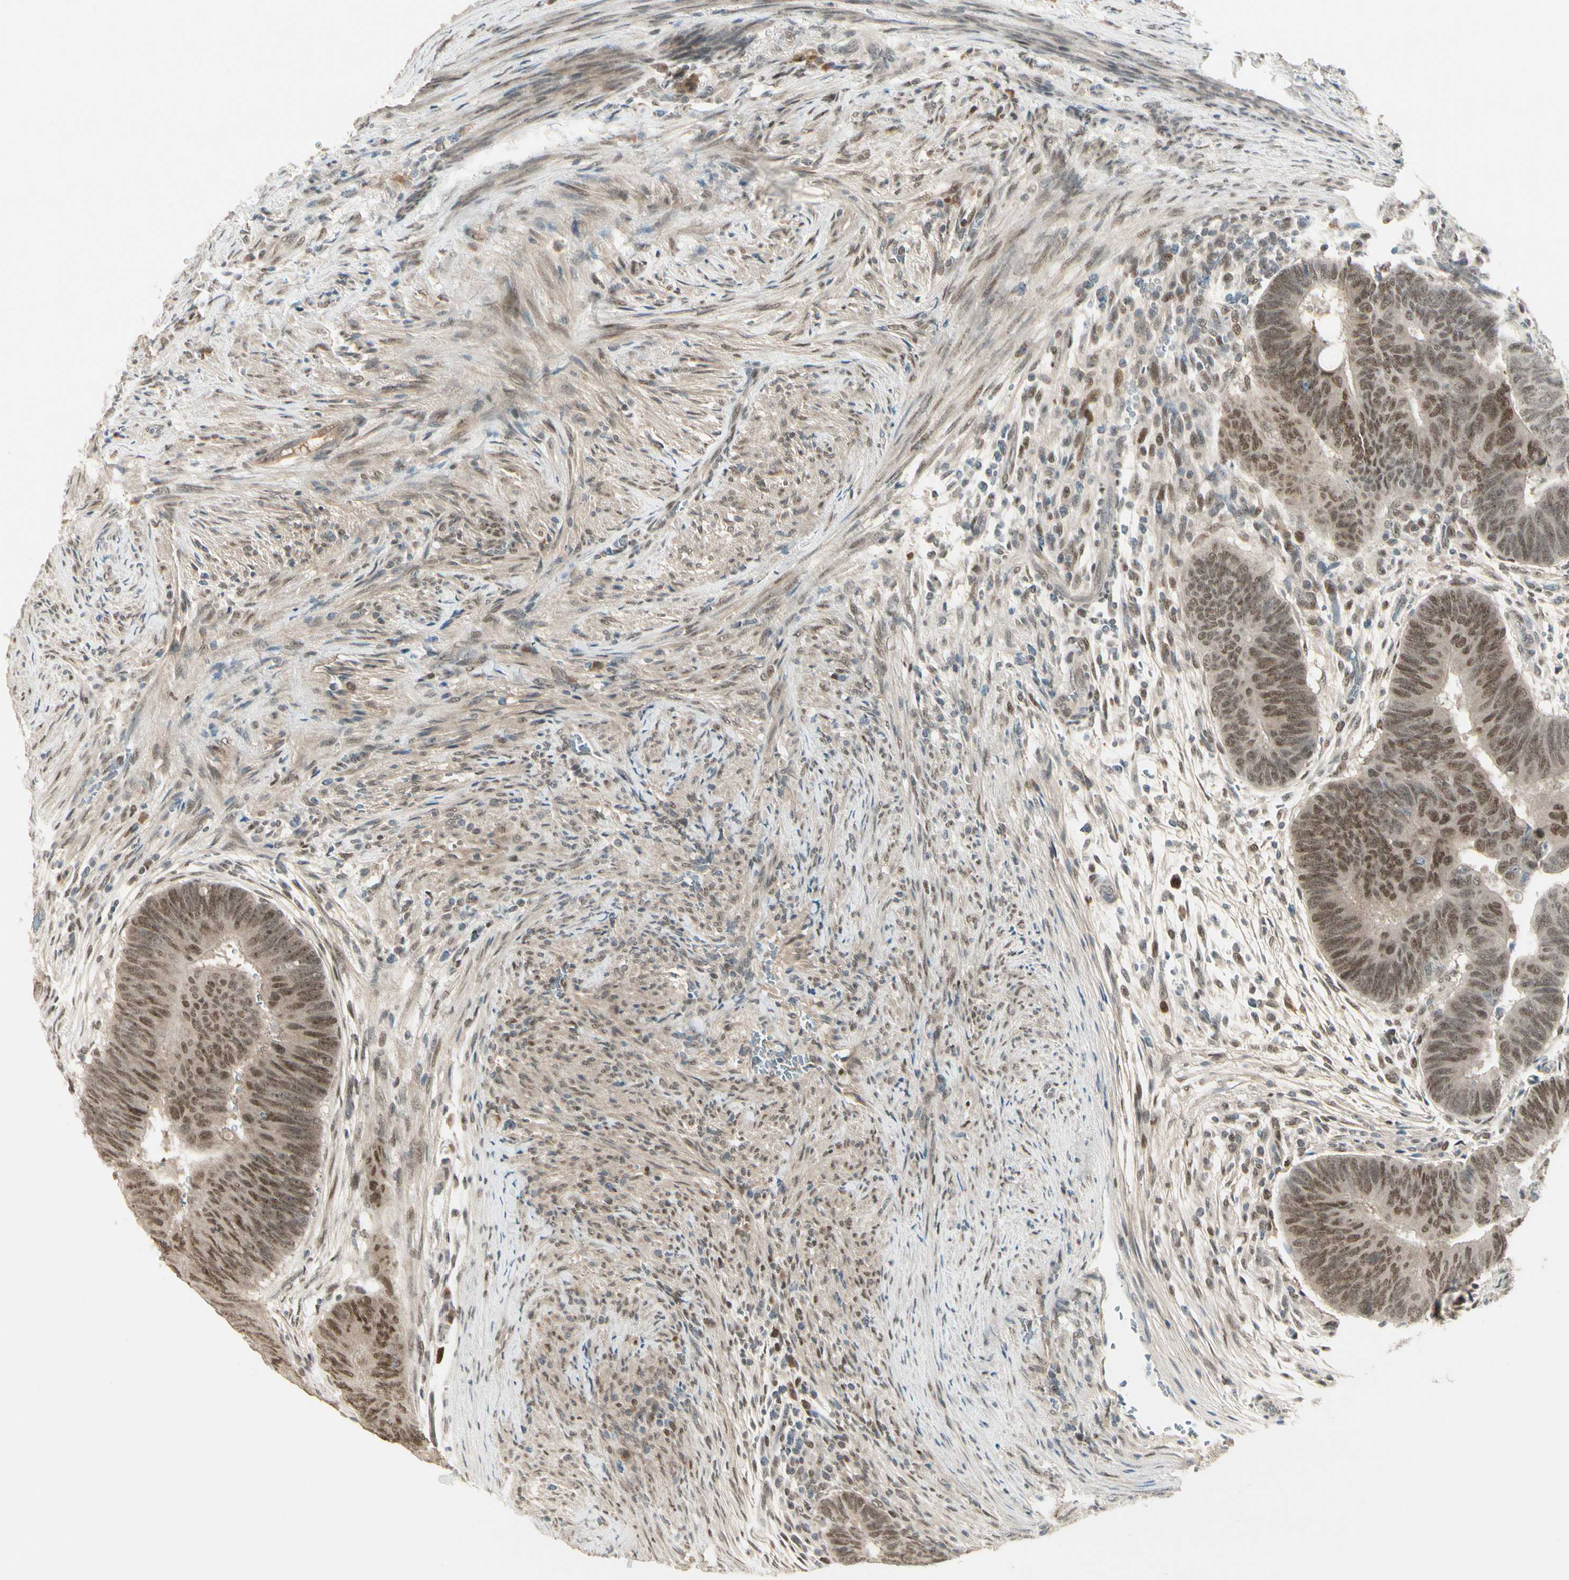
{"staining": {"intensity": "moderate", "quantity": ">75%", "location": "nuclear"}, "tissue": "colorectal cancer", "cell_type": "Tumor cells", "image_type": "cancer", "snomed": [{"axis": "morphology", "description": "Normal tissue, NOS"}, {"axis": "morphology", "description": "Adenocarcinoma, NOS"}, {"axis": "topography", "description": "Rectum"}, {"axis": "topography", "description": "Peripheral nerve tissue"}], "caption": "The histopathology image demonstrates immunohistochemical staining of adenocarcinoma (colorectal). There is moderate nuclear staining is appreciated in approximately >75% of tumor cells. (Brightfield microscopy of DAB IHC at high magnification).", "gene": "GTF3A", "patient": {"sex": "male", "age": 92}}